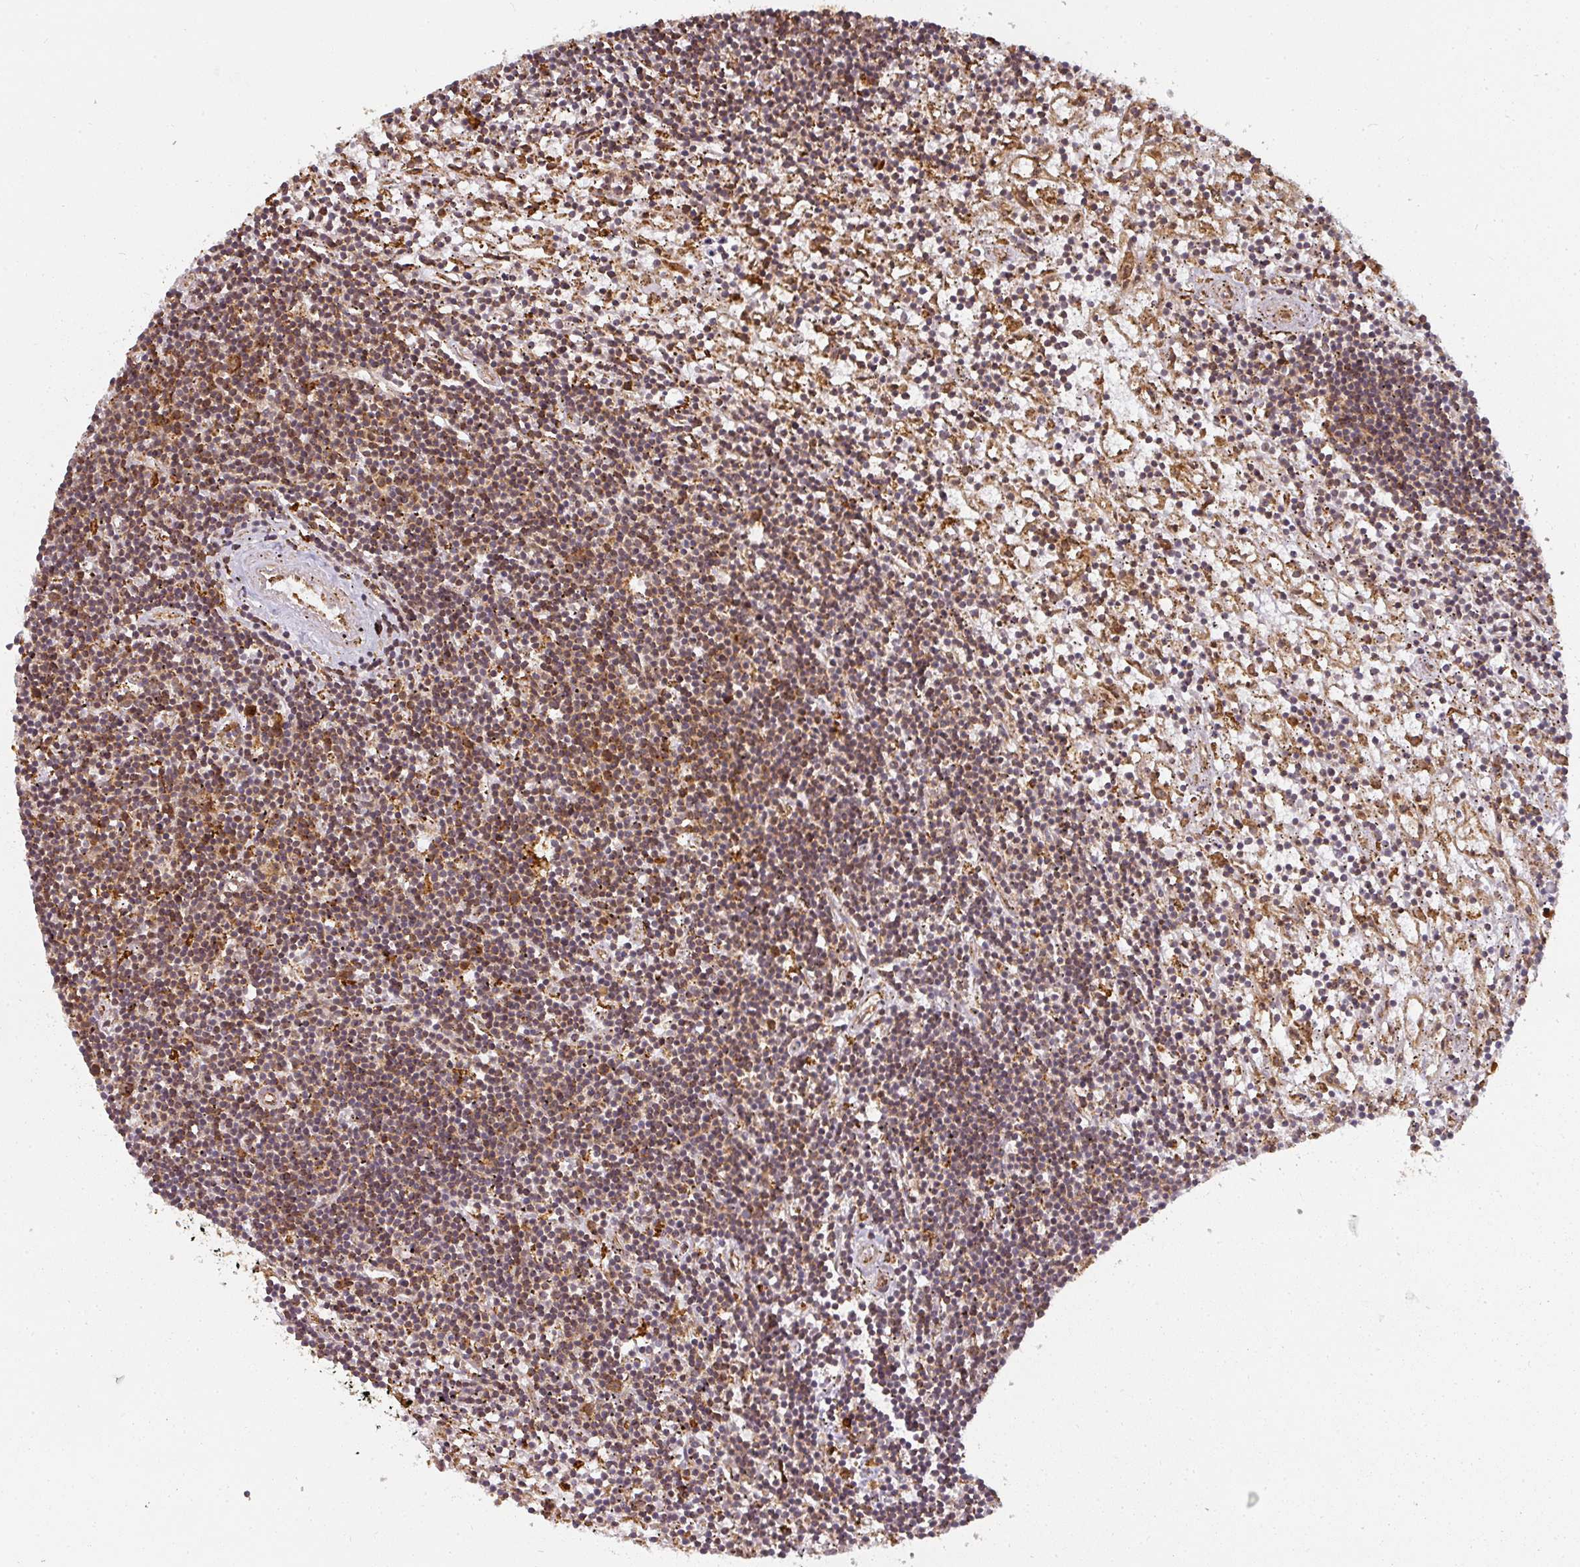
{"staining": {"intensity": "weak", "quantity": "25%-75%", "location": "cytoplasmic/membranous"}, "tissue": "lymphoma", "cell_type": "Tumor cells", "image_type": "cancer", "snomed": [{"axis": "morphology", "description": "Malignant lymphoma, non-Hodgkin's type, Low grade"}, {"axis": "topography", "description": "Spleen"}], "caption": "A photomicrograph of lymphoma stained for a protein demonstrates weak cytoplasmic/membranous brown staining in tumor cells. Using DAB (3,3'-diaminobenzidine) (brown) and hematoxylin (blue) stains, captured at high magnification using brightfield microscopy.", "gene": "PPP6R3", "patient": {"sex": "male", "age": 76}}